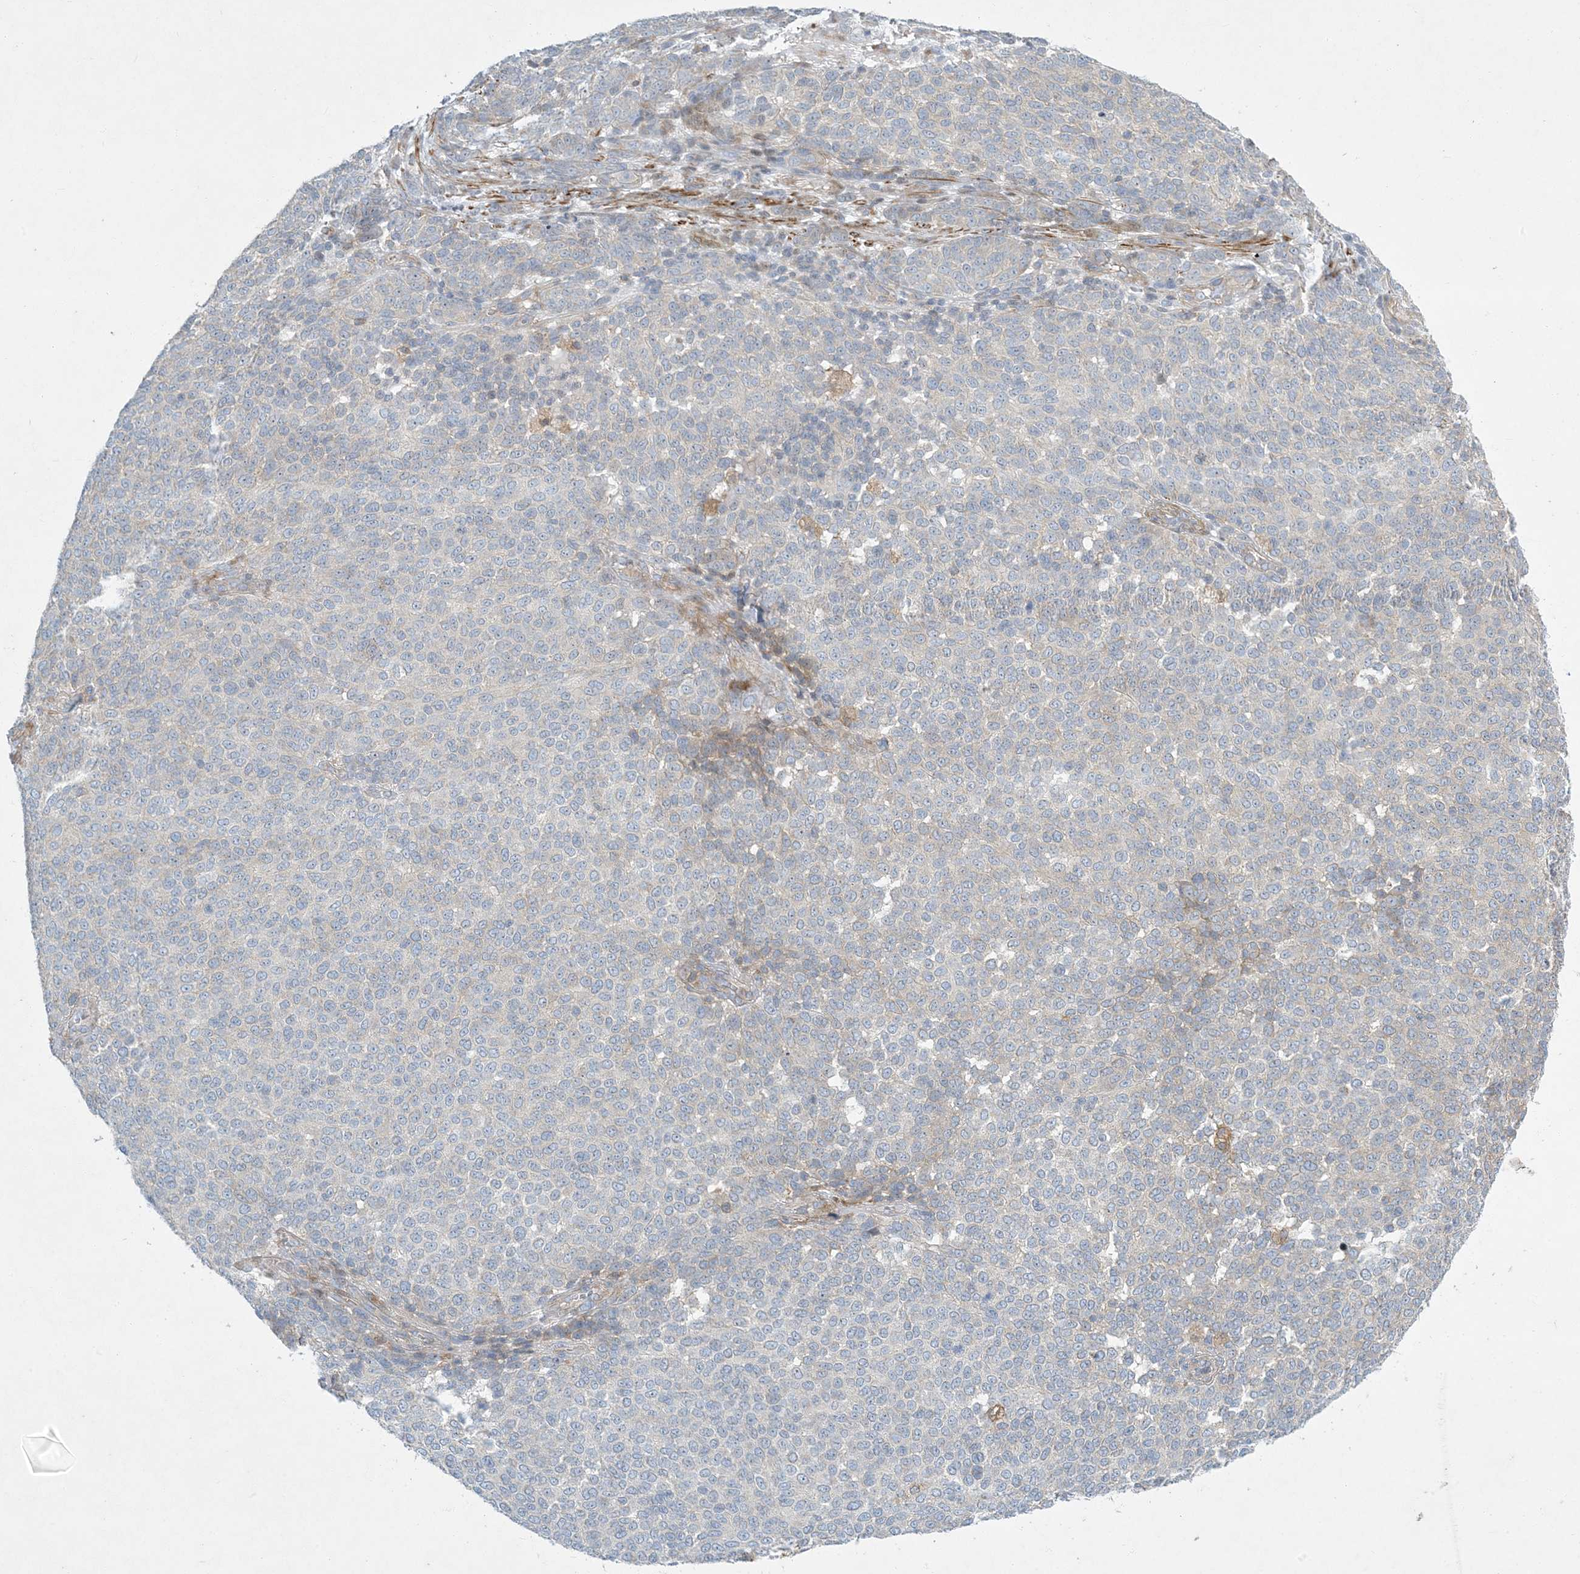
{"staining": {"intensity": "negative", "quantity": "none", "location": "none"}, "tissue": "melanoma", "cell_type": "Tumor cells", "image_type": "cancer", "snomed": [{"axis": "morphology", "description": "Malignant melanoma, NOS"}, {"axis": "topography", "description": "Skin"}], "caption": "There is no significant expression in tumor cells of melanoma.", "gene": "LTN1", "patient": {"sex": "male", "age": 49}}